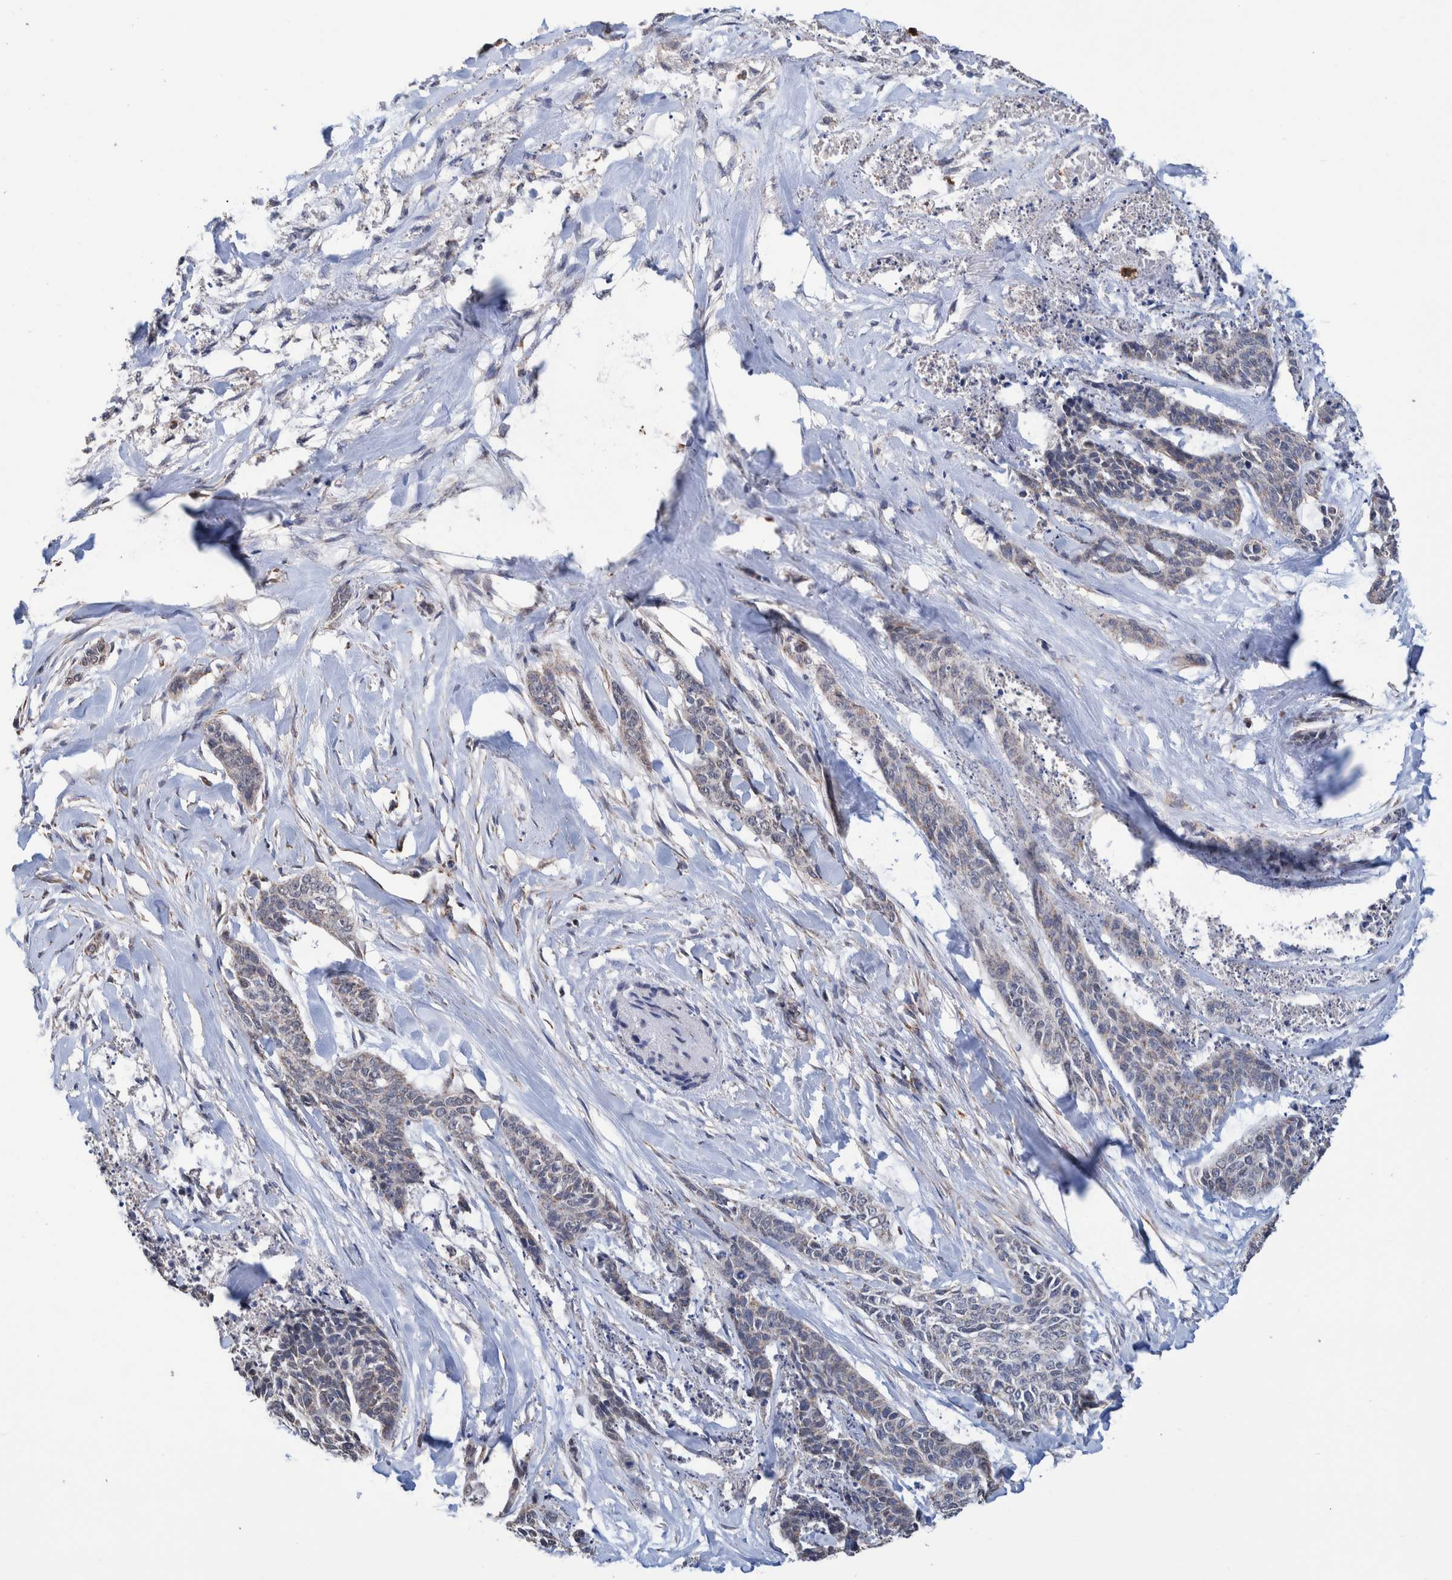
{"staining": {"intensity": "negative", "quantity": "none", "location": "none"}, "tissue": "skin cancer", "cell_type": "Tumor cells", "image_type": "cancer", "snomed": [{"axis": "morphology", "description": "Basal cell carcinoma"}, {"axis": "topography", "description": "Skin"}], "caption": "Basal cell carcinoma (skin) was stained to show a protein in brown. There is no significant staining in tumor cells.", "gene": "DECR1", "patient": {"sex": "female", "age": 64}}